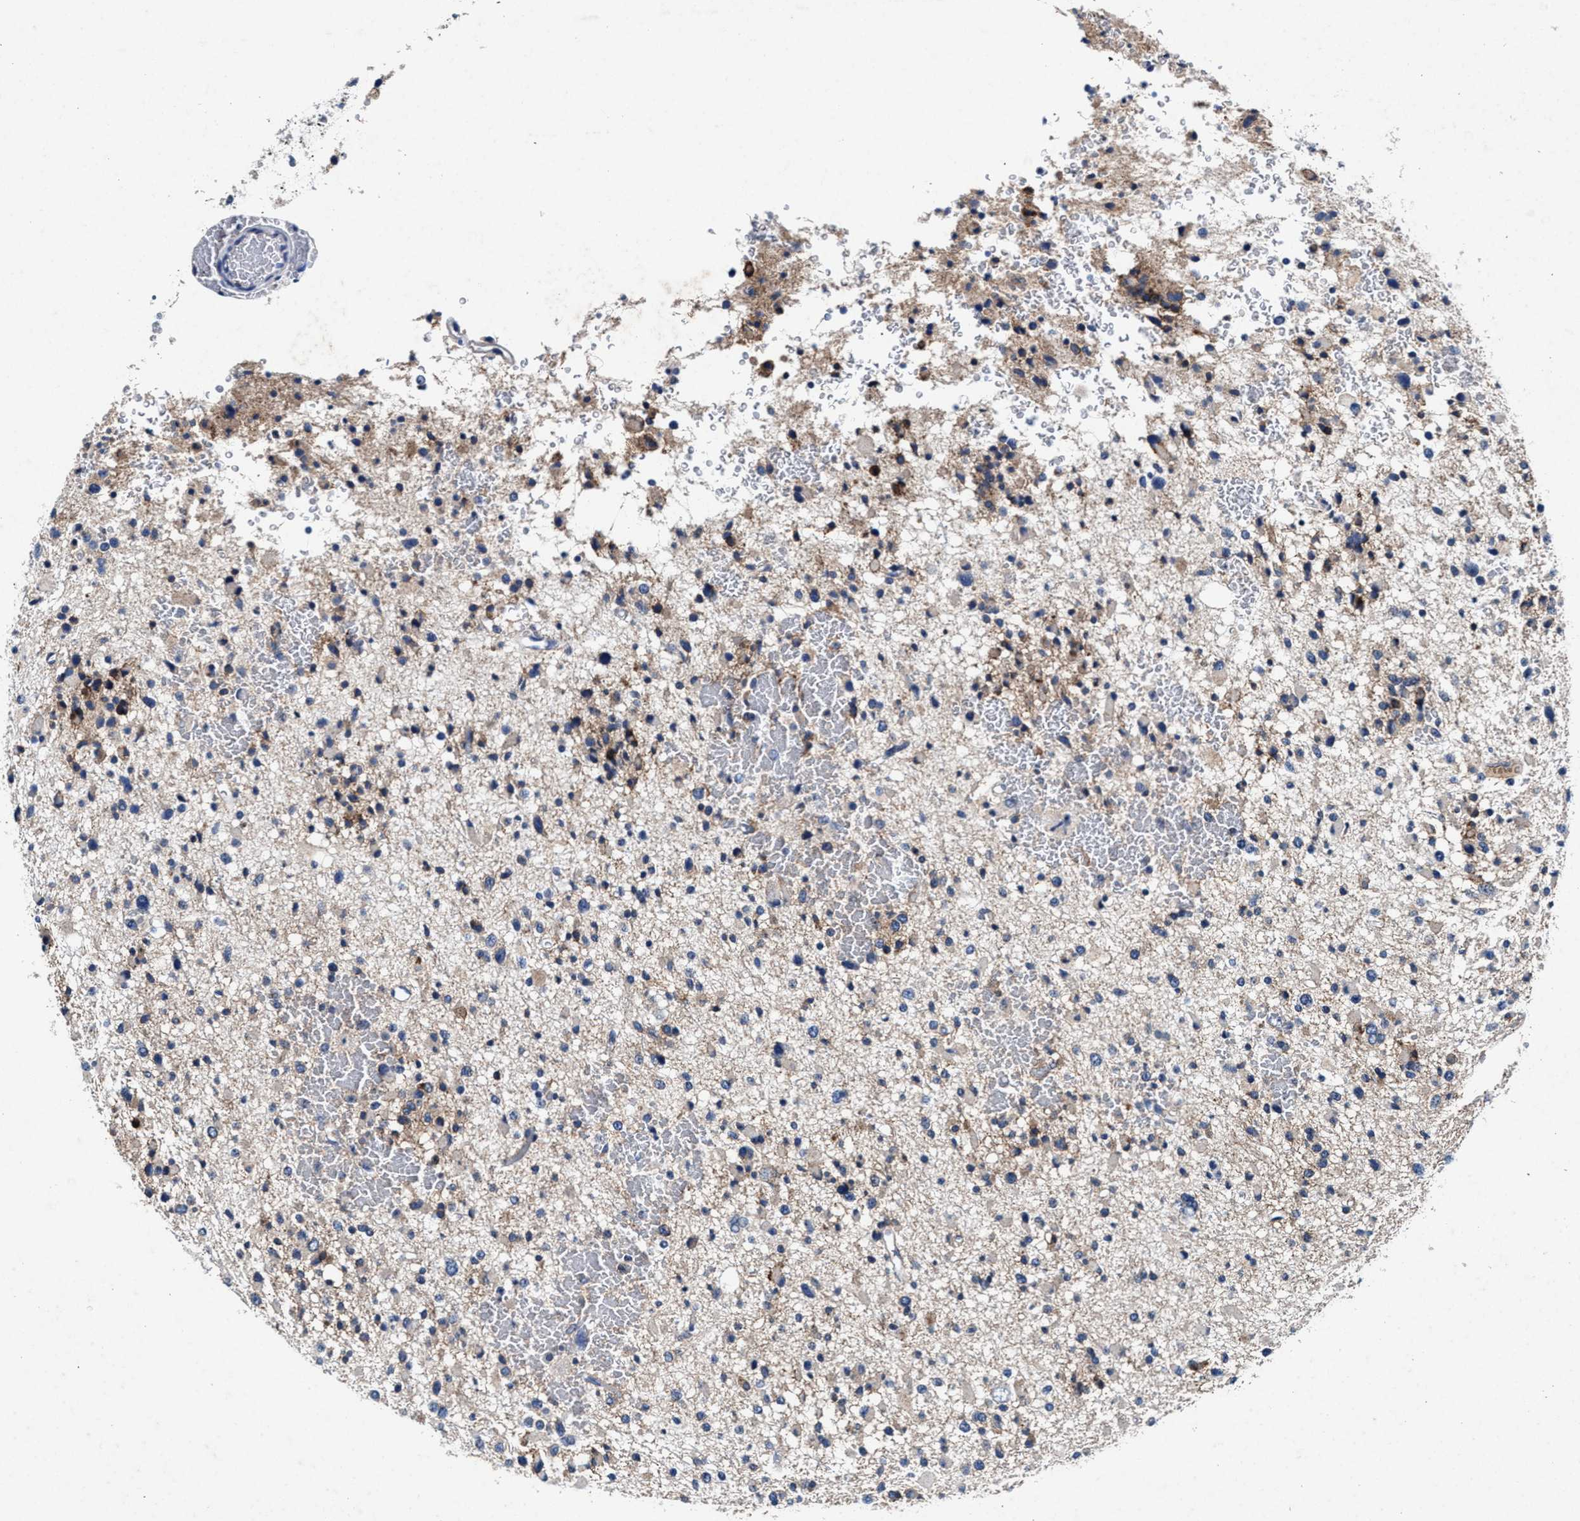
{"staining": {"intensity": "weak", "quantity": "25%-75%", "location": "cytoplasmic/membranous"}, "tissue": "glioma", "cell_type": "Tumor cells", "image_type": "cancer", "snomed": [{"axis": "morphology", "description": "Glioma, malignant, Low grade"}, {"axis": "topography", "description": "Brain"}], "caption": "About 25%-75% of tumor cells in glioma show weak cytoplasmic/membranous protein expression as visualized by brown immunohistochemical staining.", "gene": "SLC8A1", "patient": {"sex": "female", "age": 22}}